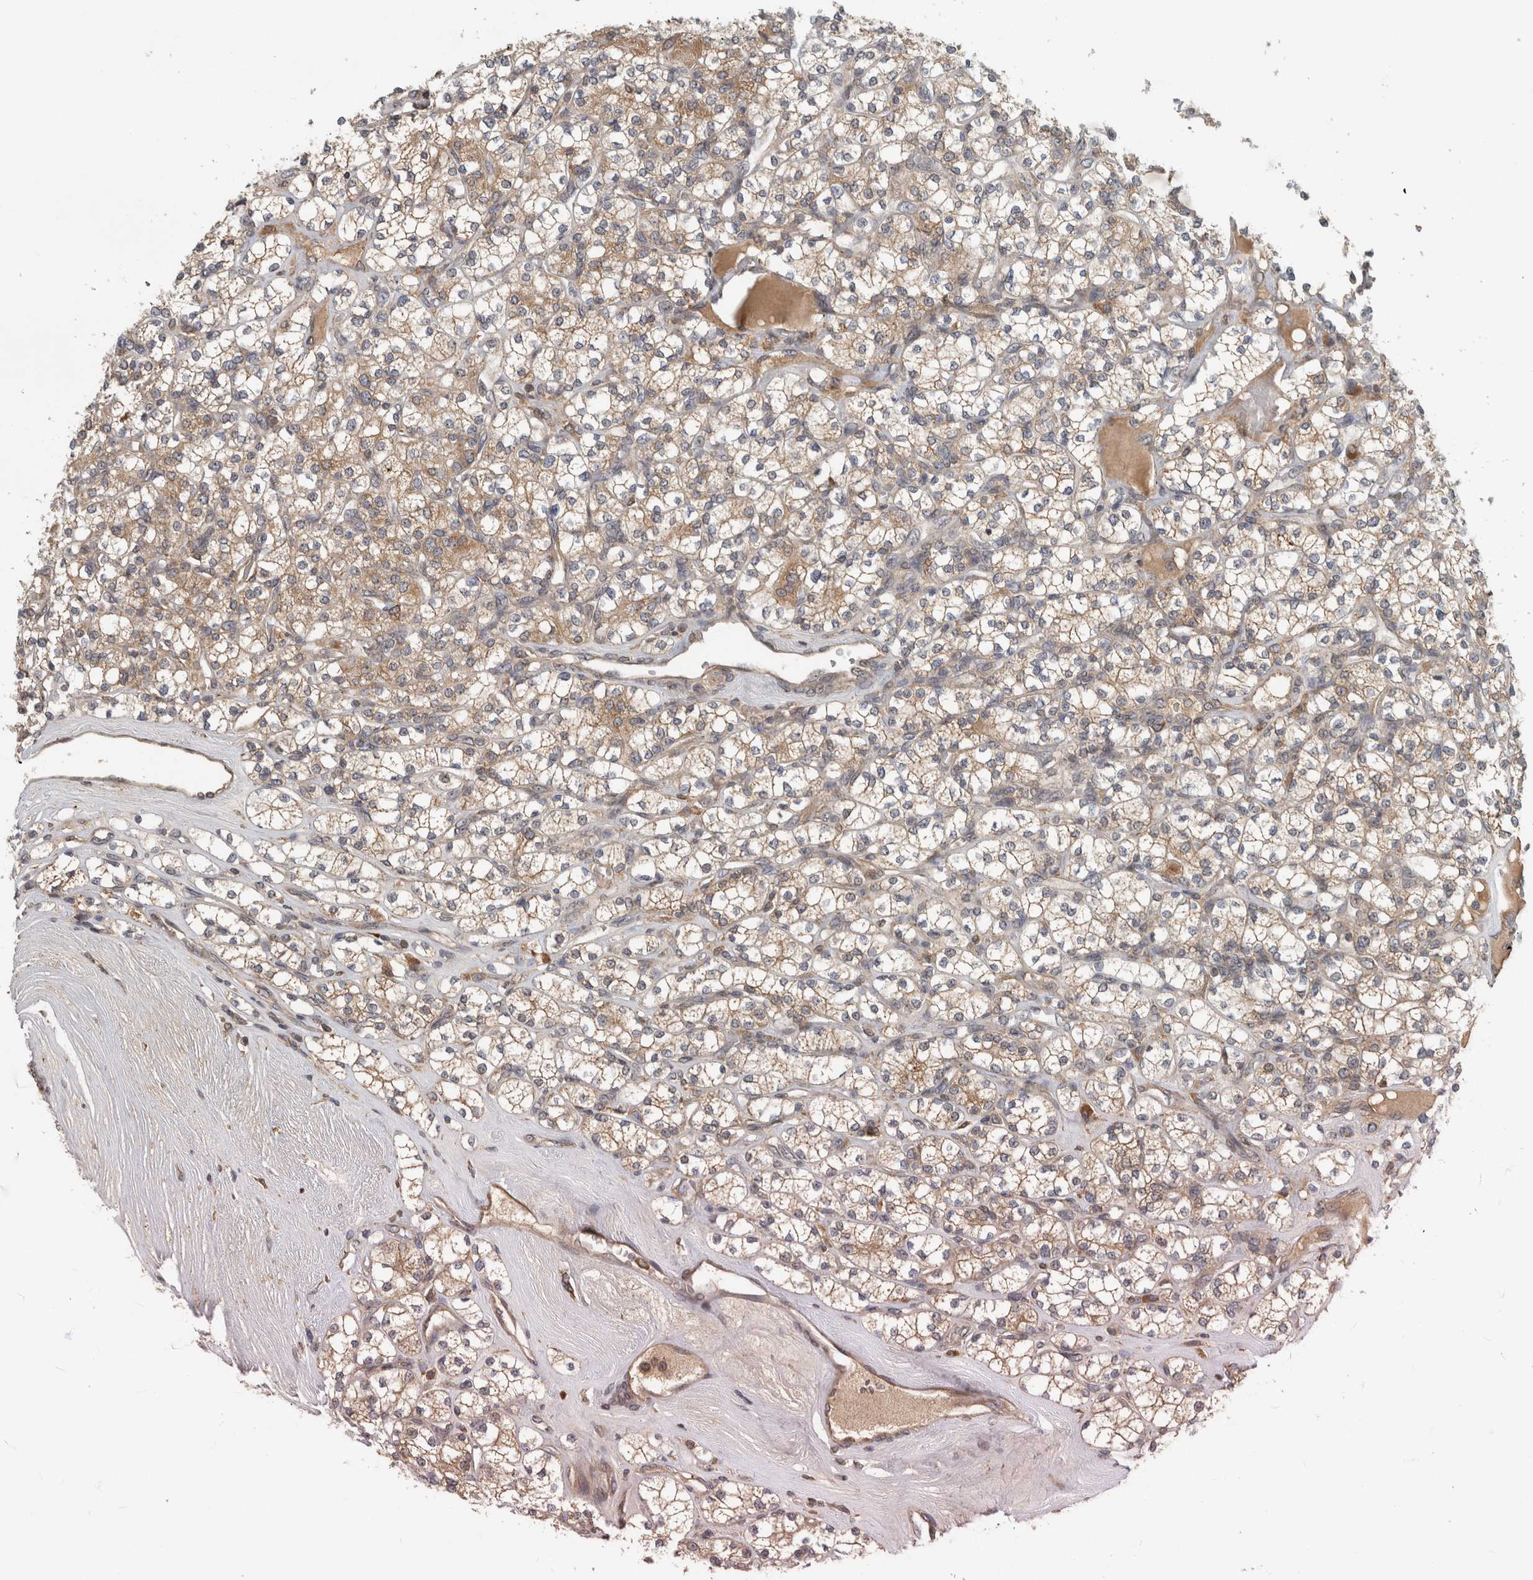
{"staining": {"intensity": "weak", "quantity": ">75%", "location": "cytoplasmic/membranous"}, "tissue": "renal cancer", "cell_type": "Tumor cells", "image_type": "cancer", "snomed": [{"axis": "morphology", "description": "Adenocarcinoma, NOS"}, {"axis": "topography", "description": "Kidney"}], "caption": "Renal cancer stained with a protein marker exhibits weak staining in tumor cells.", "gene": "GPR137B", "patient": {"sex": "male", "age": 77}}